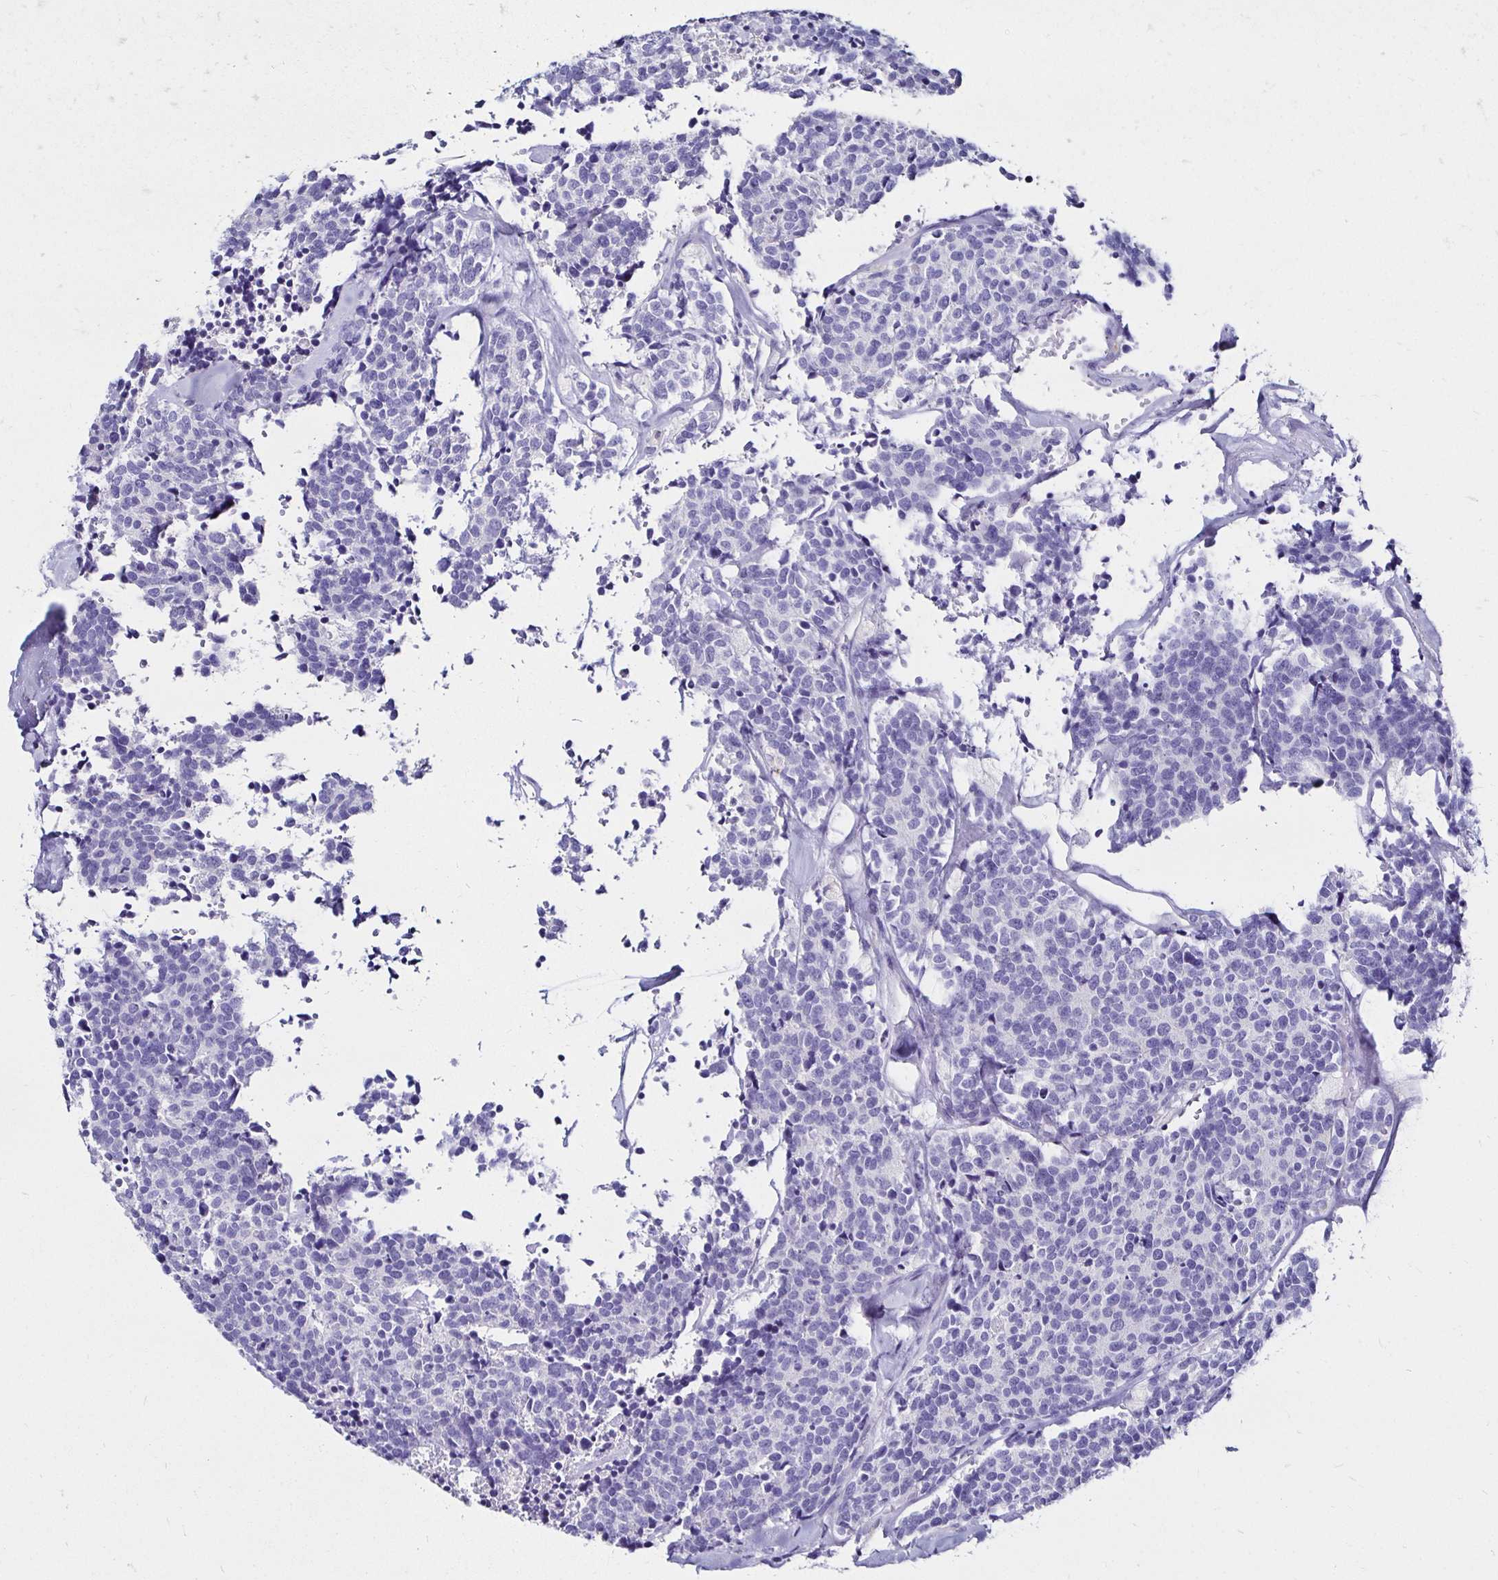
{"staining": {"intensity": "negative", "quantity": "none", "location": "none"}, "tissue": "carcinoid", "cell_type": "Tumor cells", "image_type": "cancer", "snomed": [{"axis": "morphology", "description": "Carcinoid, malignant, NOS"}, {"axis": "topography", "description": "Skin"}], "caption": "DAB (3,3'-diaminobenzidine) immunohistochemical staining of human carcinoid exhibits no significant expression in tumor cells.", "gene": "KCNT1", "patient": {"sex": "female", "age": 79}}